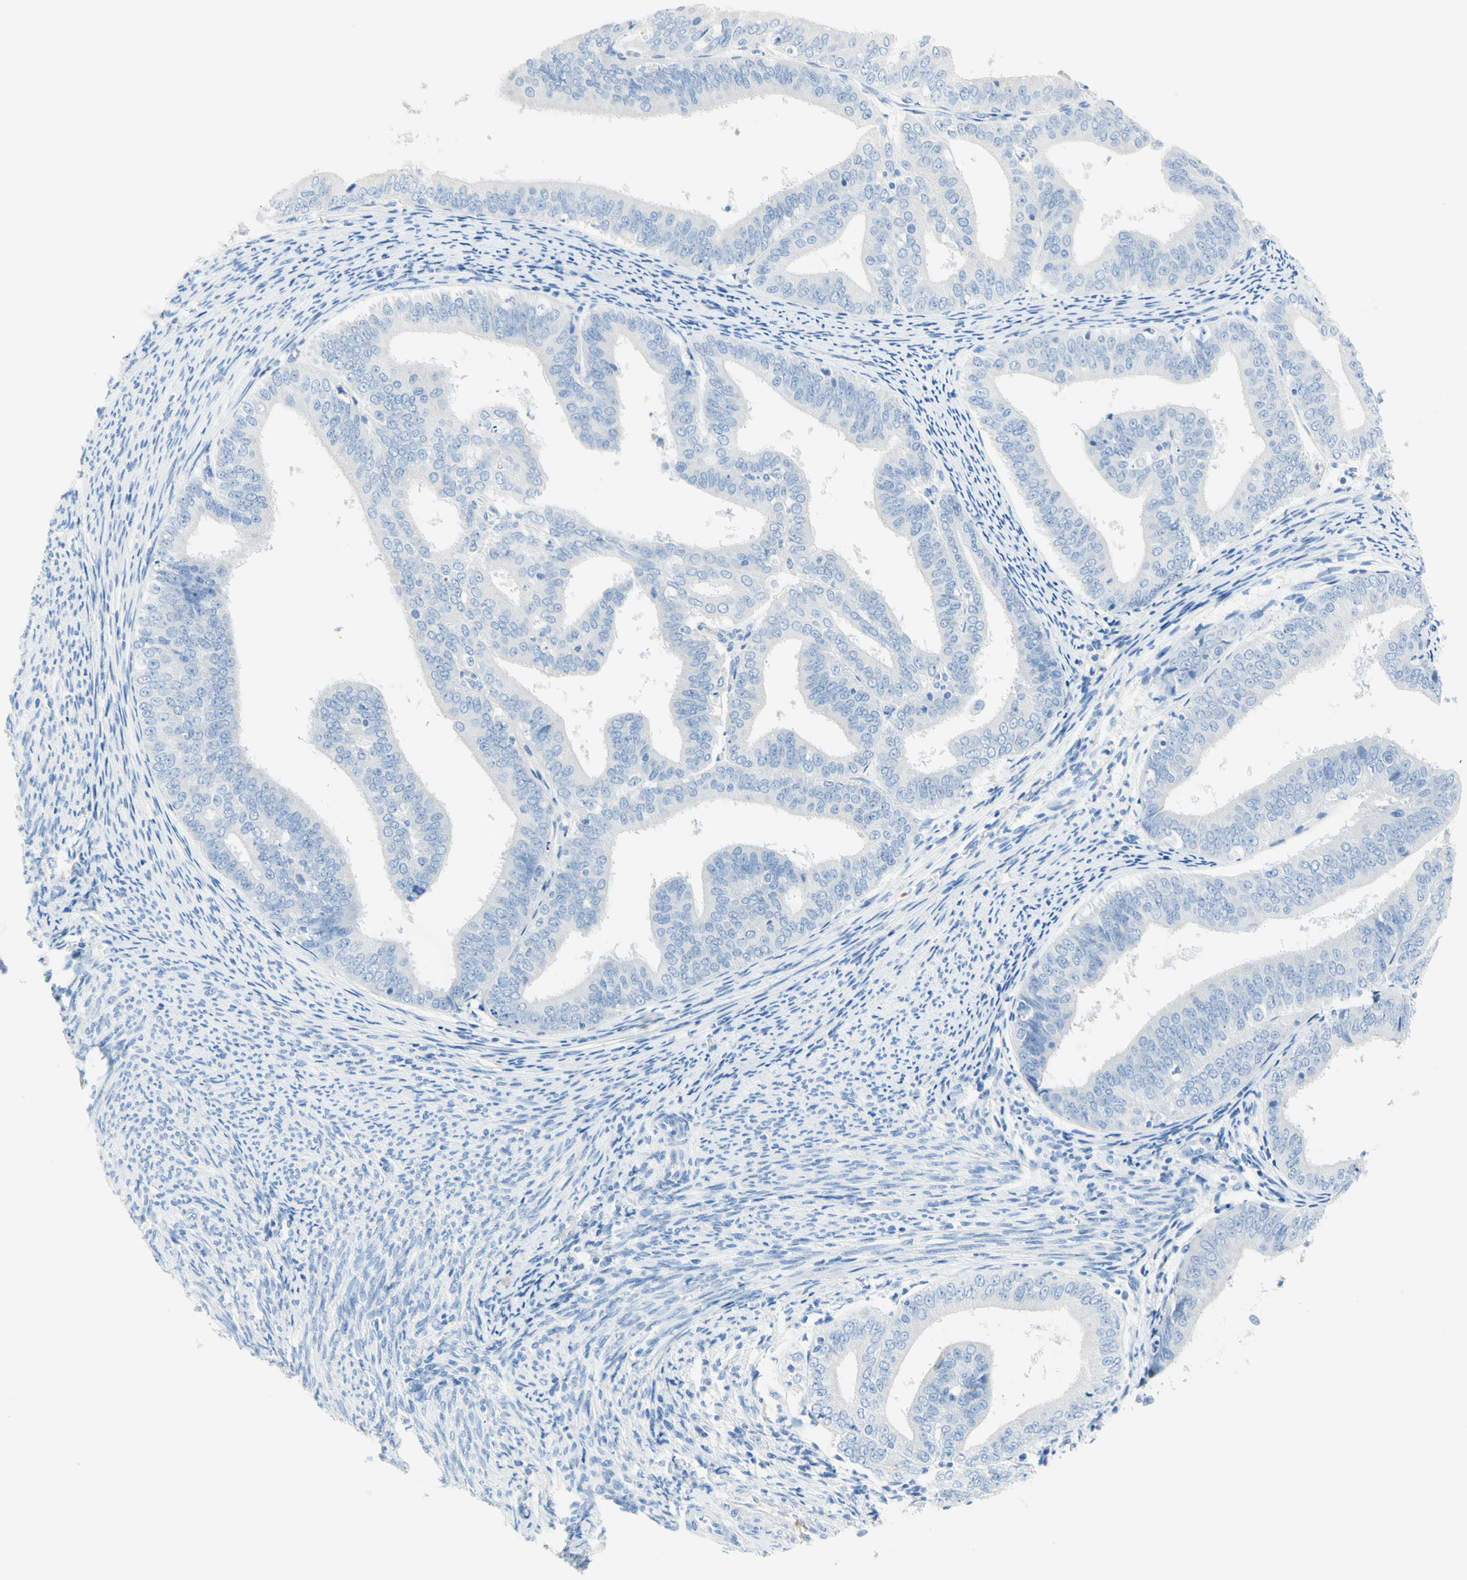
{"staining": {"intensity": "negative", "quantity": "none", "location": "none"}, "tissue": "endometrial cancer", "cell_type": "Tumor cells", "image_type": "cancer", "snomed": [{"axis": "morphology", "description": "Adenocarcinoma, NOS"}, {"axis": "topography", "description": "Endometrium"}], "caption": "Tumor cells show no significant expression in endometrial cancer. (DAB immunohistochemistry with hematoxylin counter stain).", "gene": "IL6ST", "patient": {"sex": "female", "age": 63}}